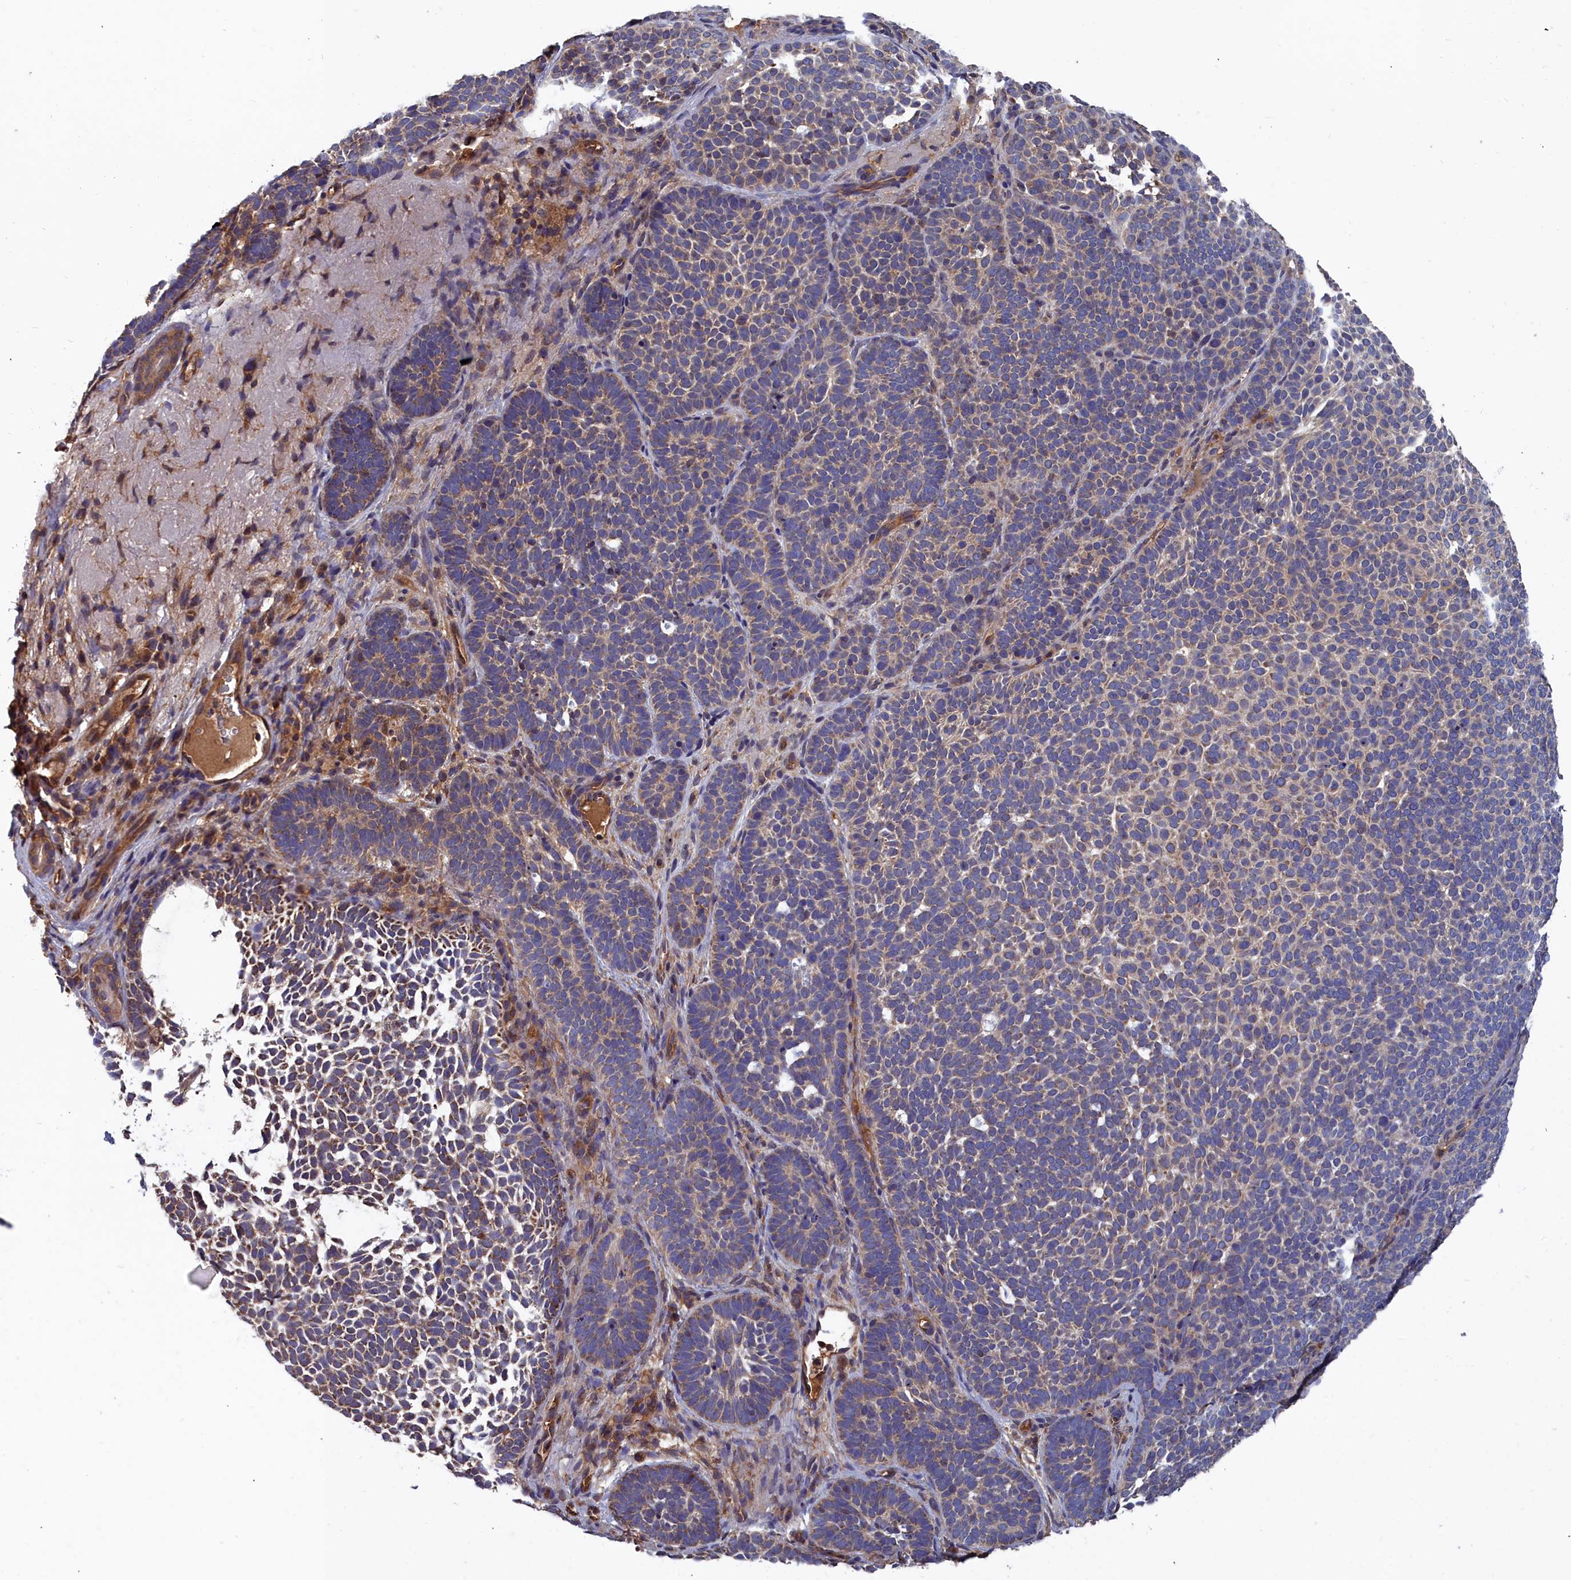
{"staining": {"intensity": "moderate", "quantity": "<25%", "location": "cytoplasmic/membranous"}, "tissue": "skin cancer", "cell_type": "Tumor cells", "image_type": "cancer", "snomed": [{"axis": "morphology", "description": "Basal cell carcinoma"}, {"axis": "topography", "description": "Skin"}], "caption": "Brown immunohistochemical staining in human skin cancer exhibits moderate cytoplasmic/membranous expression in approximately <25% of tumor cells.", "gene": "GFRA2", "patient": {"sex": "female", "age": 77}}